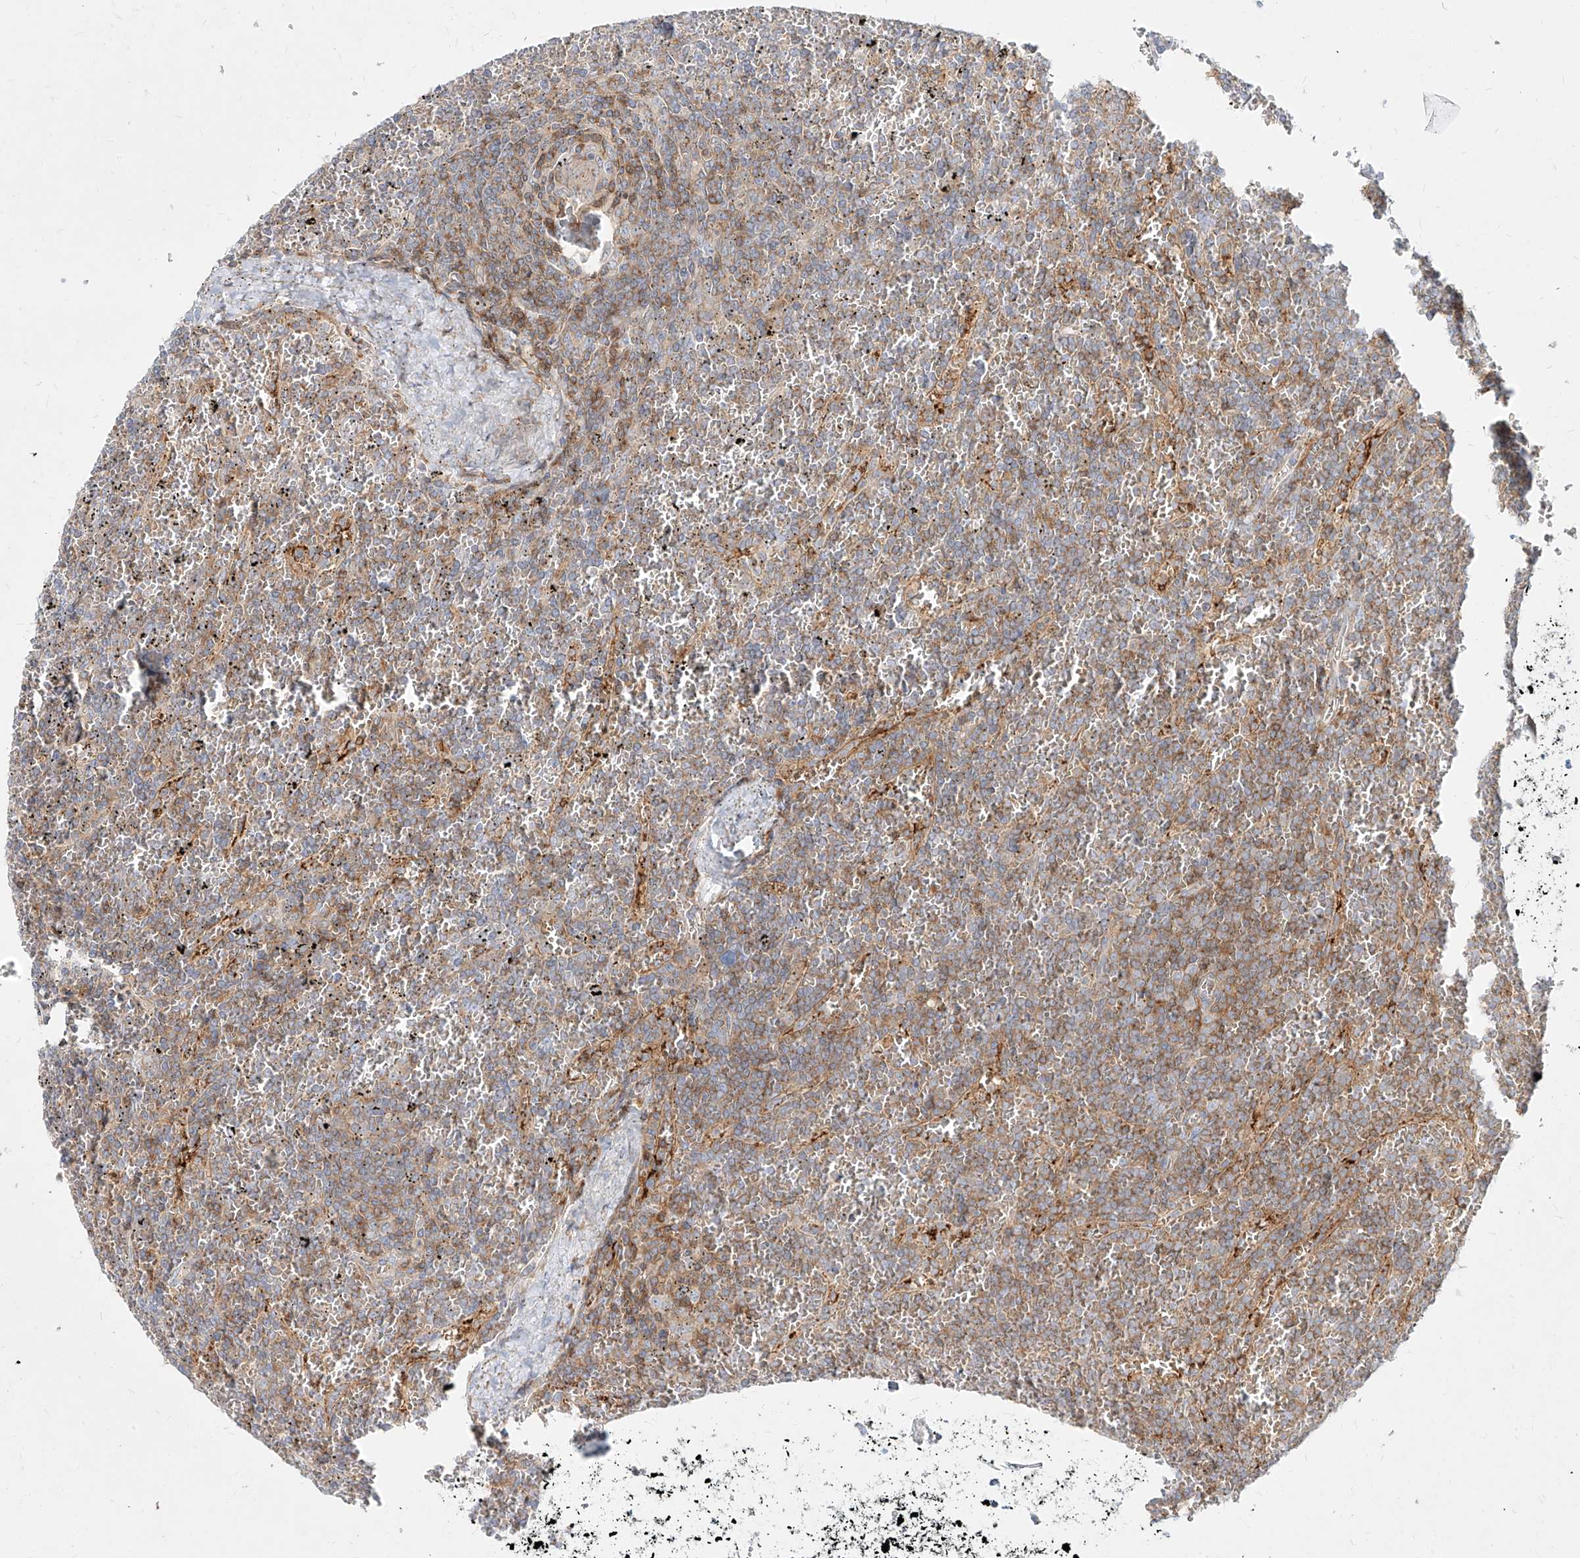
{"staining": {"intensity": "weak", "quantity": "<25%", "location": "cytoplasmic/membranous"}, "tissue": "lymphoma", "cell_type": "Tumor cells", "image_type": "cancer", "snomed": [{"axis": "morphology", "description": "Malignant lymphoma, non-Hodgkin's type, Low grade"}, {"axis": "topography", "description": "Spleen"}], "caption": "Immunohistochemical staining of lymphoma shows no significant positivity in tumor cells.", "gene": "SLC2A12", "patient": {"sex": "female", "age": 19}}